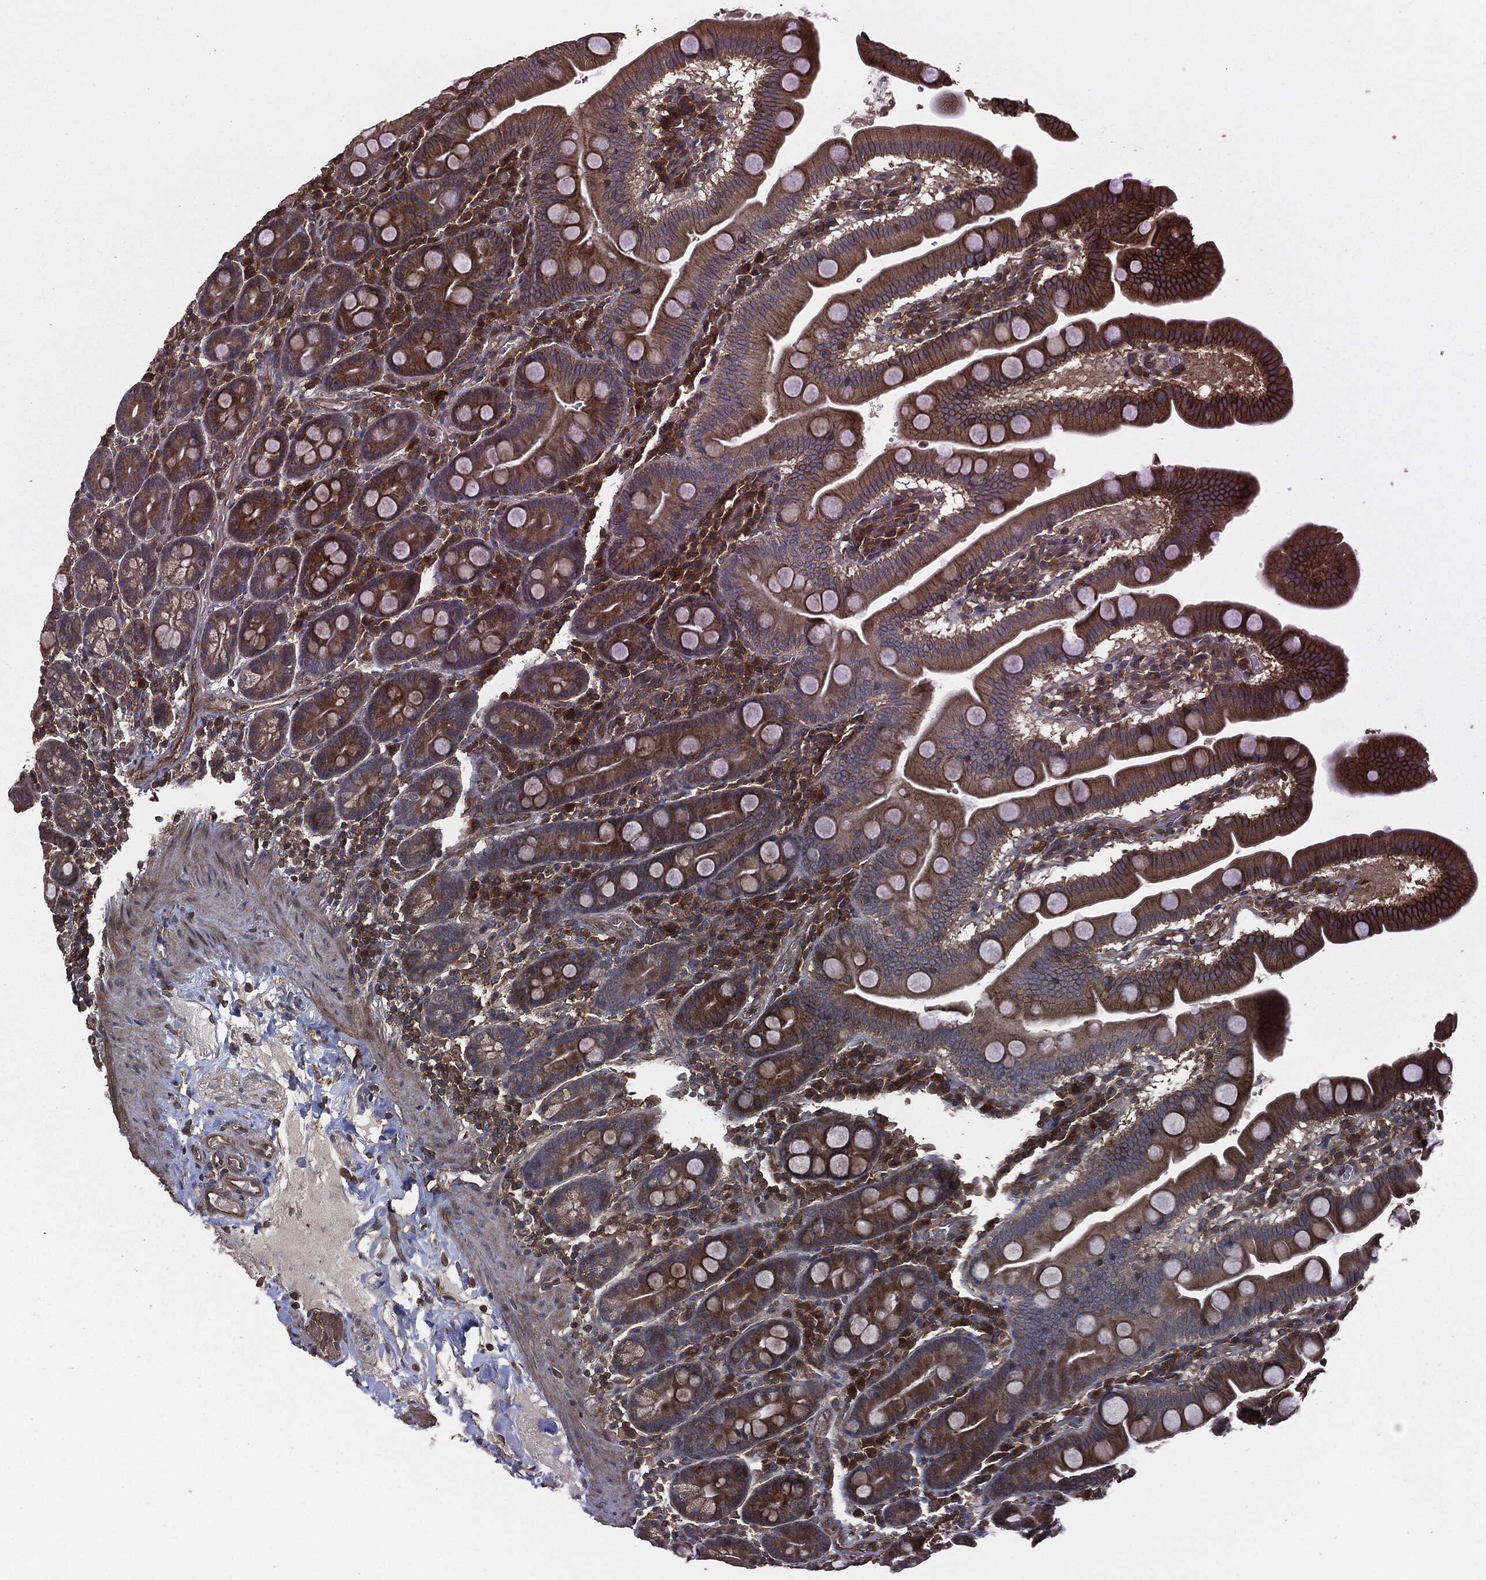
{"staining": {"intensity": "moderate", "quantity": ">75%", "location": "cytoplasmic/membranous"}, "tissue": "duodenum", "cell_type": "Glandular cells", "image_type": "normal", "snomed": [{"axis": "morphology", "description": "Normal tissue, NOS"}, {"axis": "topography", "description": "Duodenum"}], "caption": "Brown immunohistochemical staining in benign human duodenum shows moderate cytoplasmic/membranous expression in about >75% of glandular cells.", "gene": "ERBIN", "patient": {"sex": "male", "age": 59}}